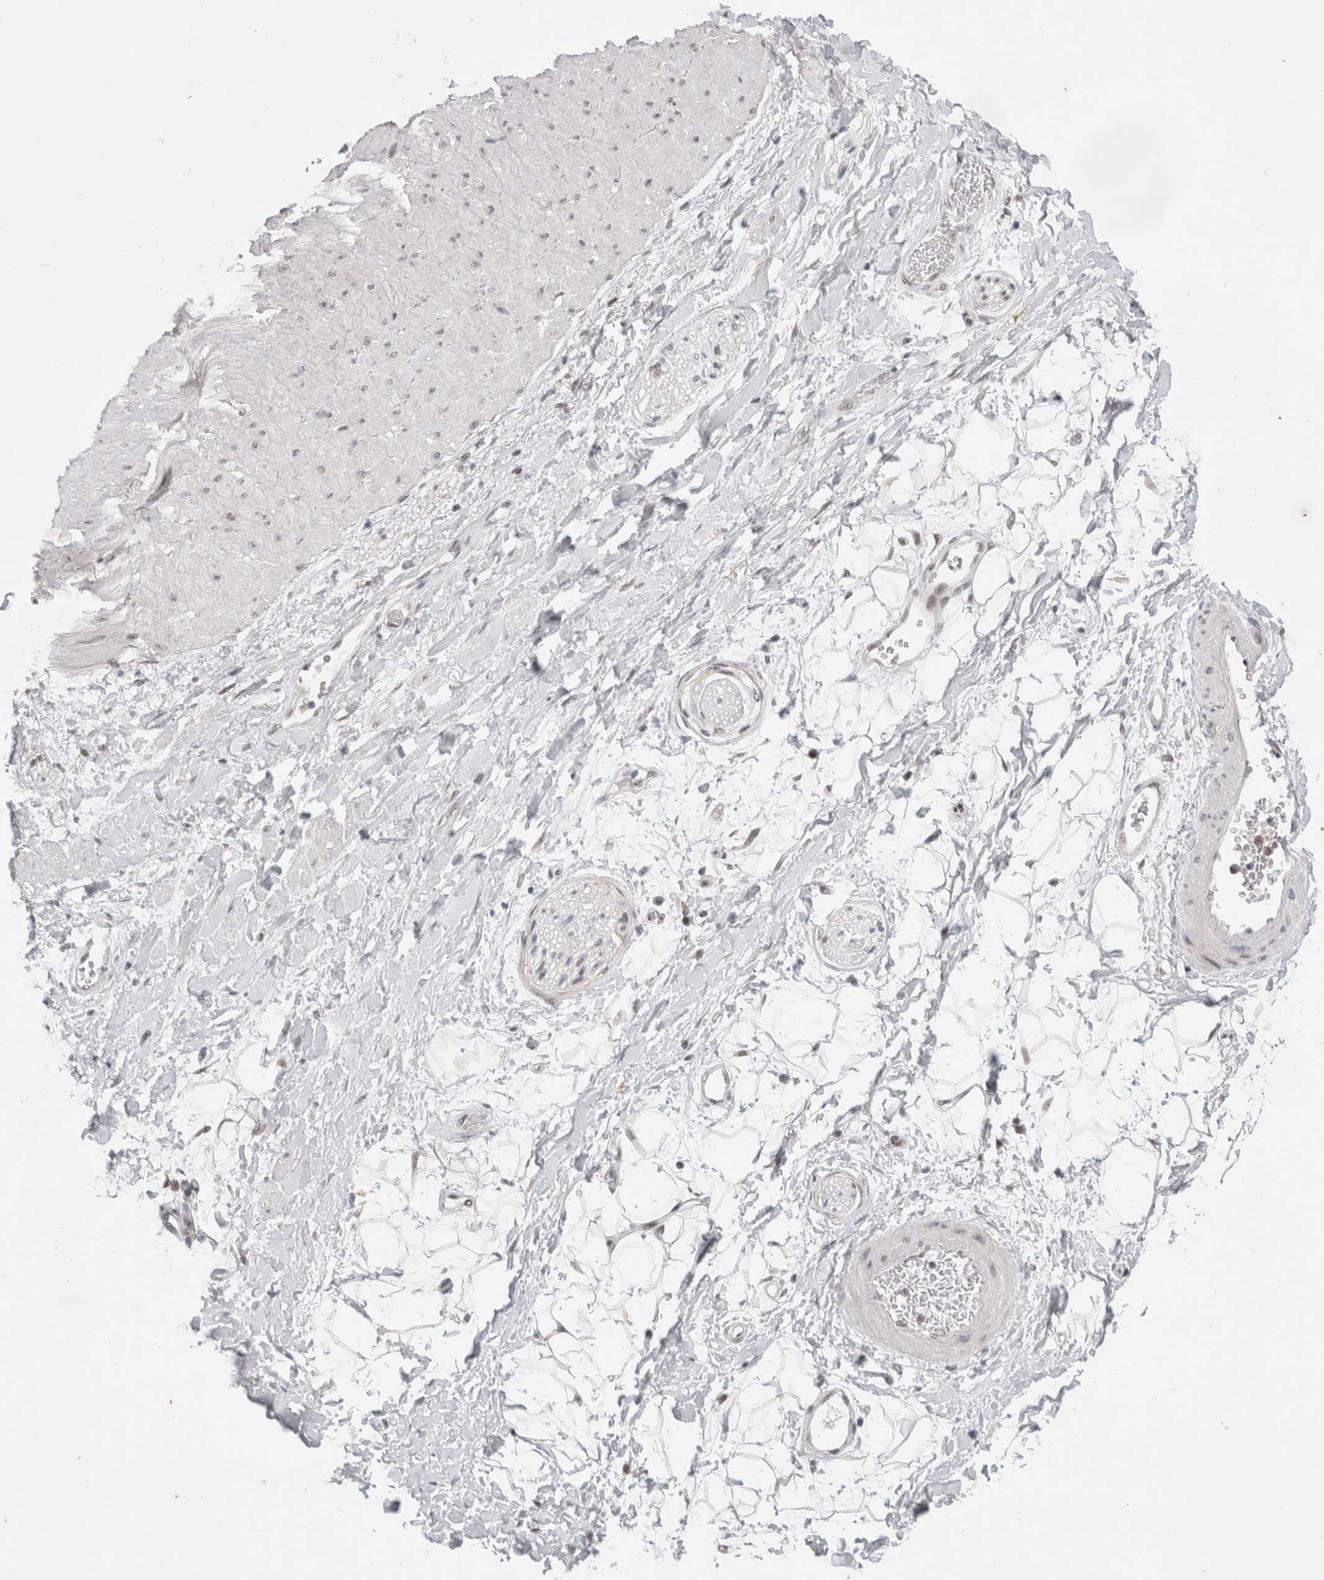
{"staining": {"intensity": "weak", "quantity": ">75%", "location": "nuclear"}, "tissue": "adipose tissue", "cell_type": "Adipocytes", "image_type": "normal", "snomed": [{"axis": "morphology", "description": "Normal tissue, NOS"}, {"axis": "topography", "description": "Soft tissue"}], "caption": "Immunohistochemical staining of normal adipose tissue demonstrates low levels of weak nuclear staining in approximately >75% of adipocytes. (DAB (3,3'-diaminobenzidine) IHC, brown staining for protein, blue staining for nuclei).", "gene": "SENP6", "patient": {"sex": "male", "age": 72}}